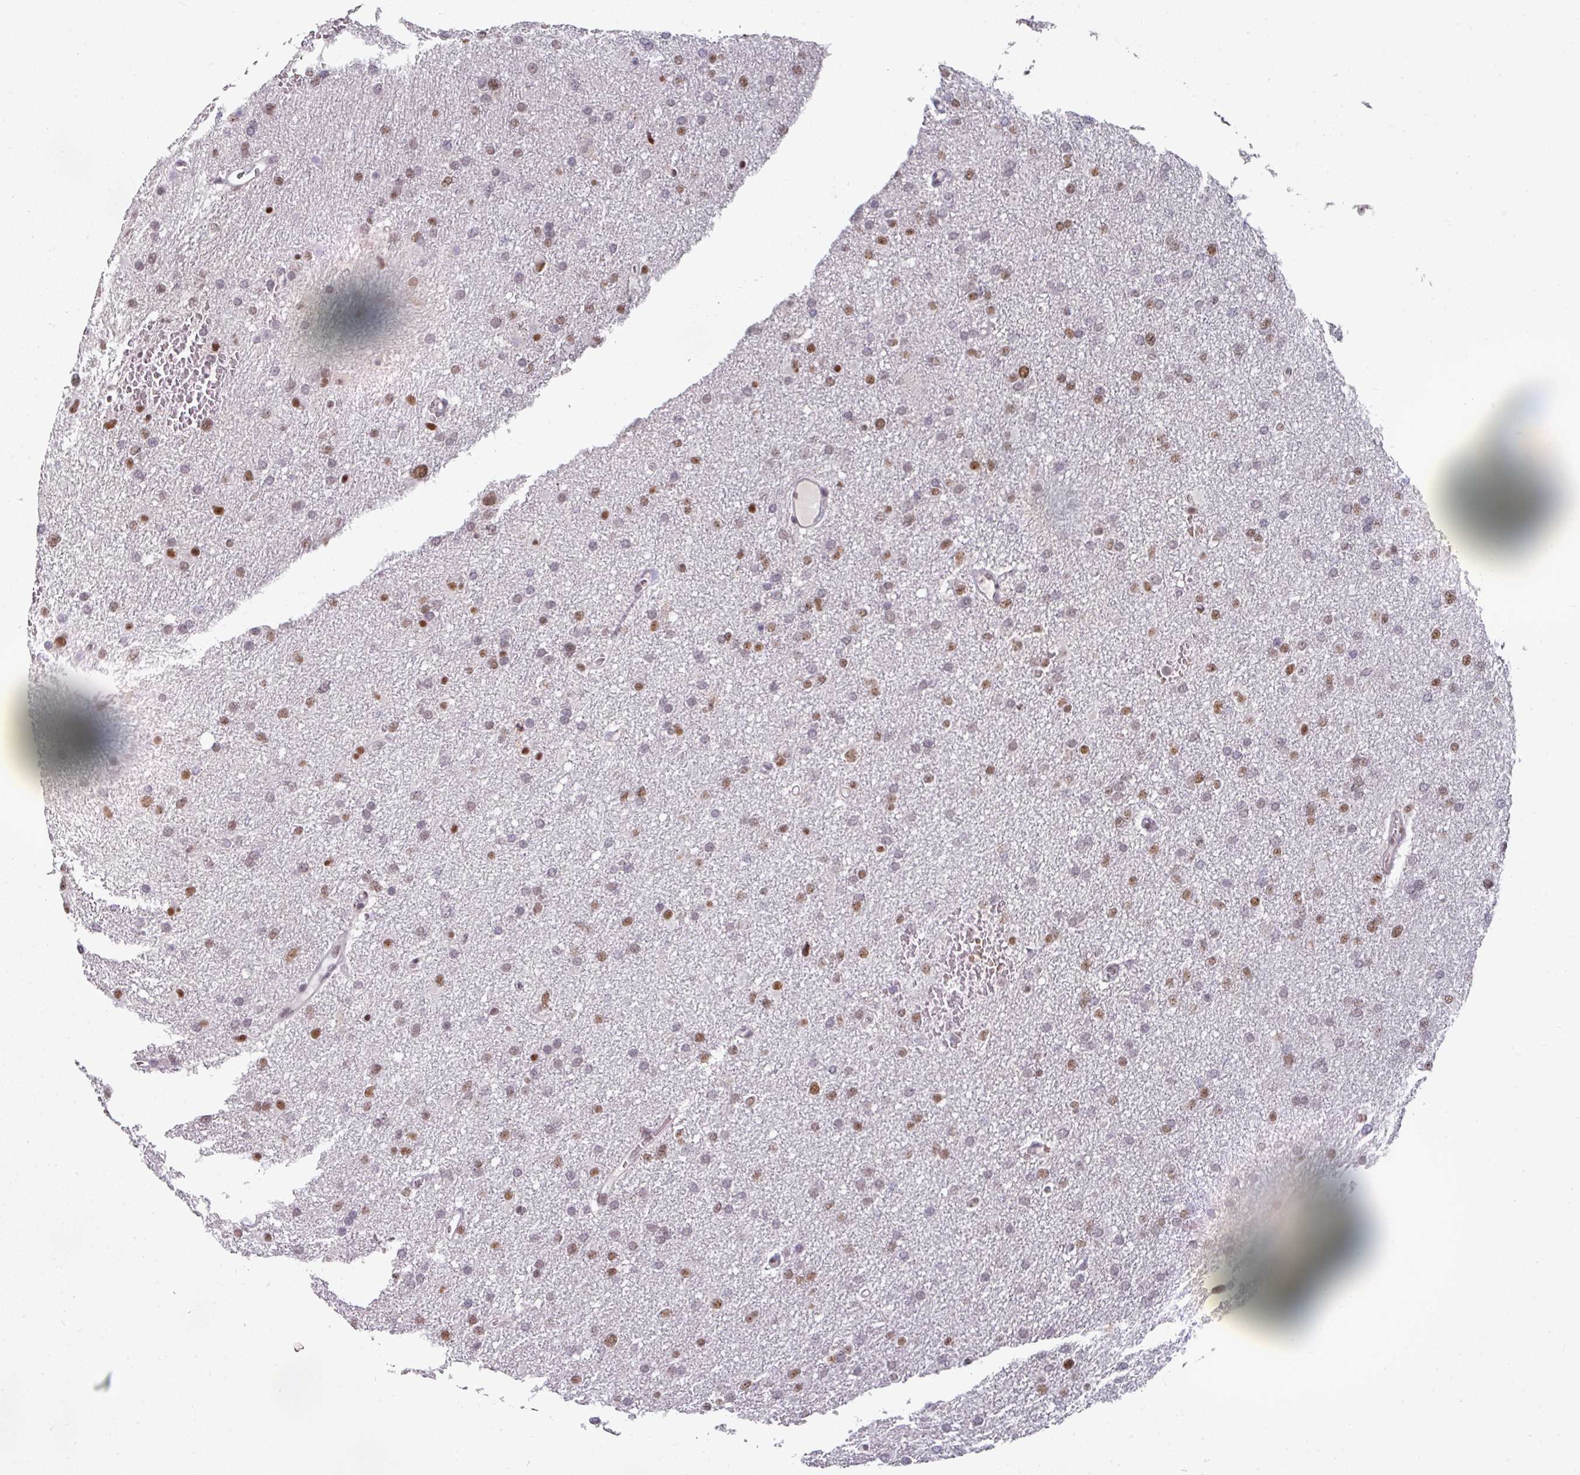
{"staining": {"intensity": "moderate", "quantity": "25%-75%", "location": "nuclear"}, "tissue": "glioma", "cell_type": "Tumor cells", "image_type": "cancer", "snomed": [{"axis": "morphology", "description": "Glioma, malignant, High grade"}, {"axis": "topography", "description": "Cerebral cortex"}], "caption": "An image of human glioma stained for a protein displays moderate nuclear brown staining in tumor cells.", "gene": "RAD50", "patient": {"sex": "female", "age": 36}}